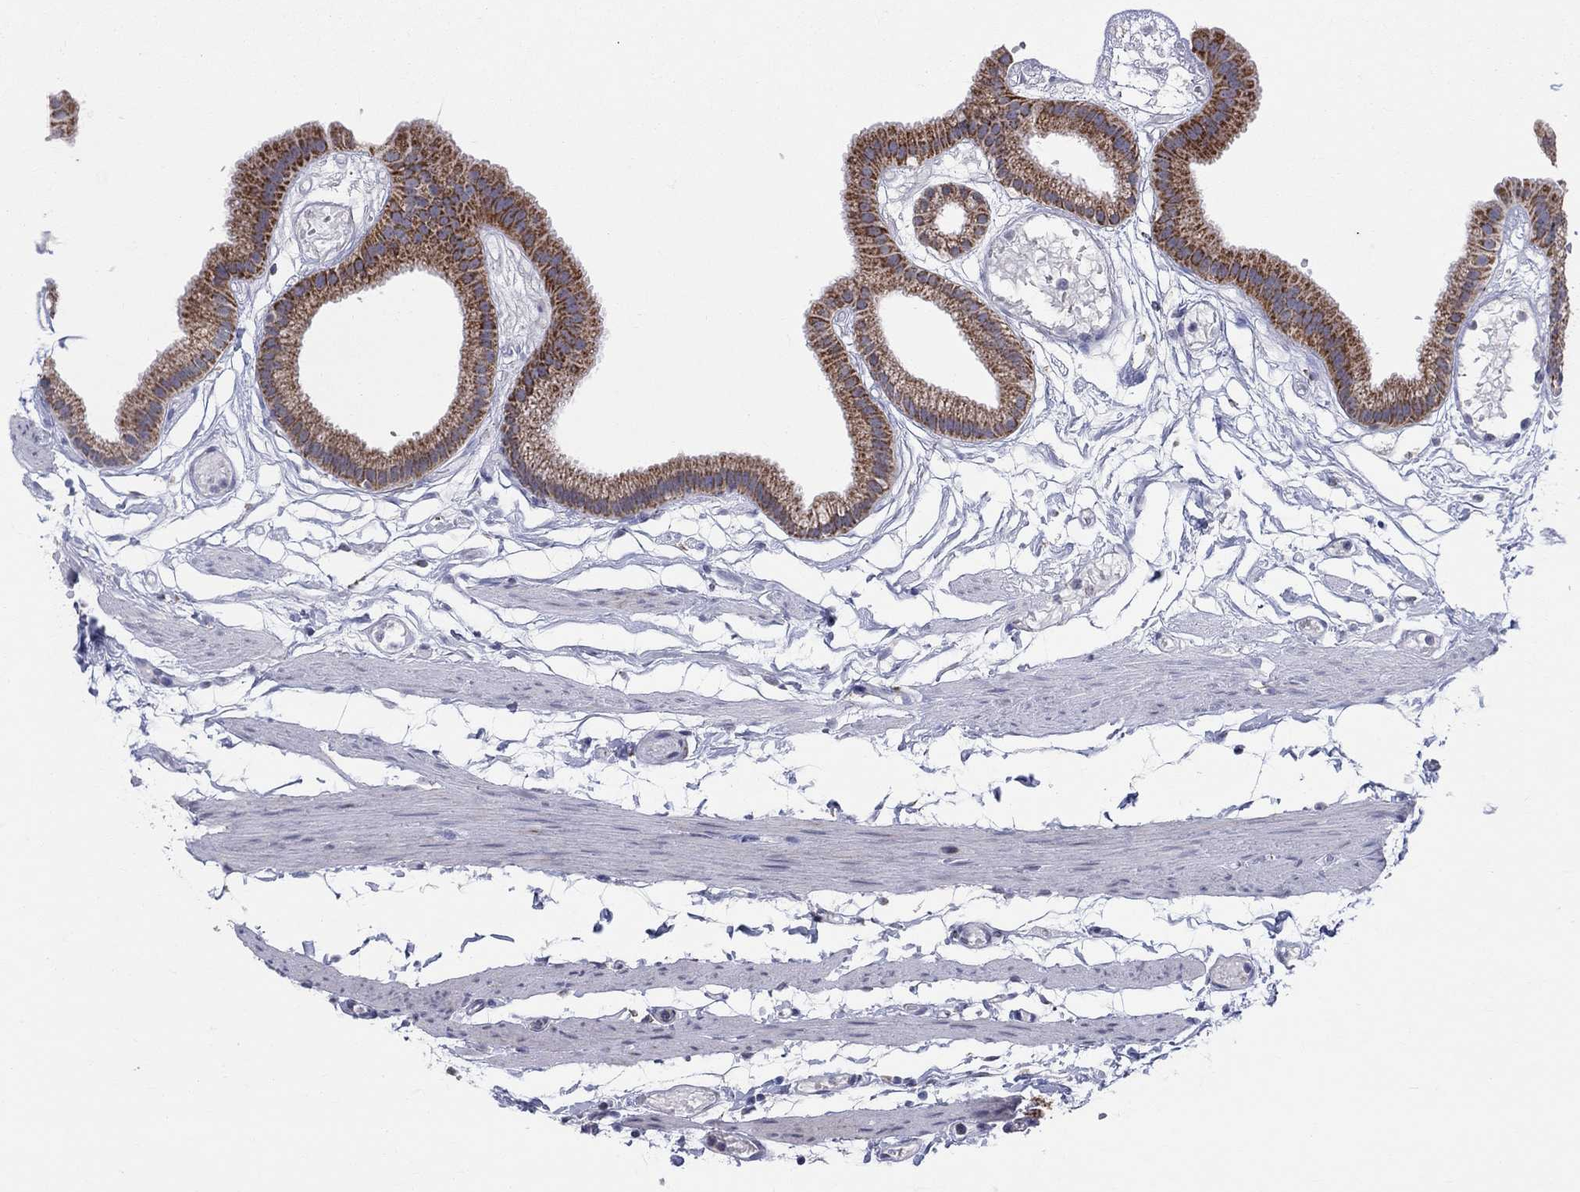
{"staining": {"intensity": "moderate", "quantity": ">75%", "location": "cytoplasmic/membranous"}, "tissue": "gallbladder", "cell_type": "Glandular cells", "image_type": "normal", "snomed": [{"axis": "morphology", "description": "Normal tissue, NOS"}, {"axis": "topography", "description": "Gallbladder"}], "caption": "Immunohistochemical staining of normal gallbladder displays moderate cytoplasmic/membranous protein positivity in about >75% of glandular cells.", "gene": "KISS1R", "patient": {"sex": "female", "age": 45}}